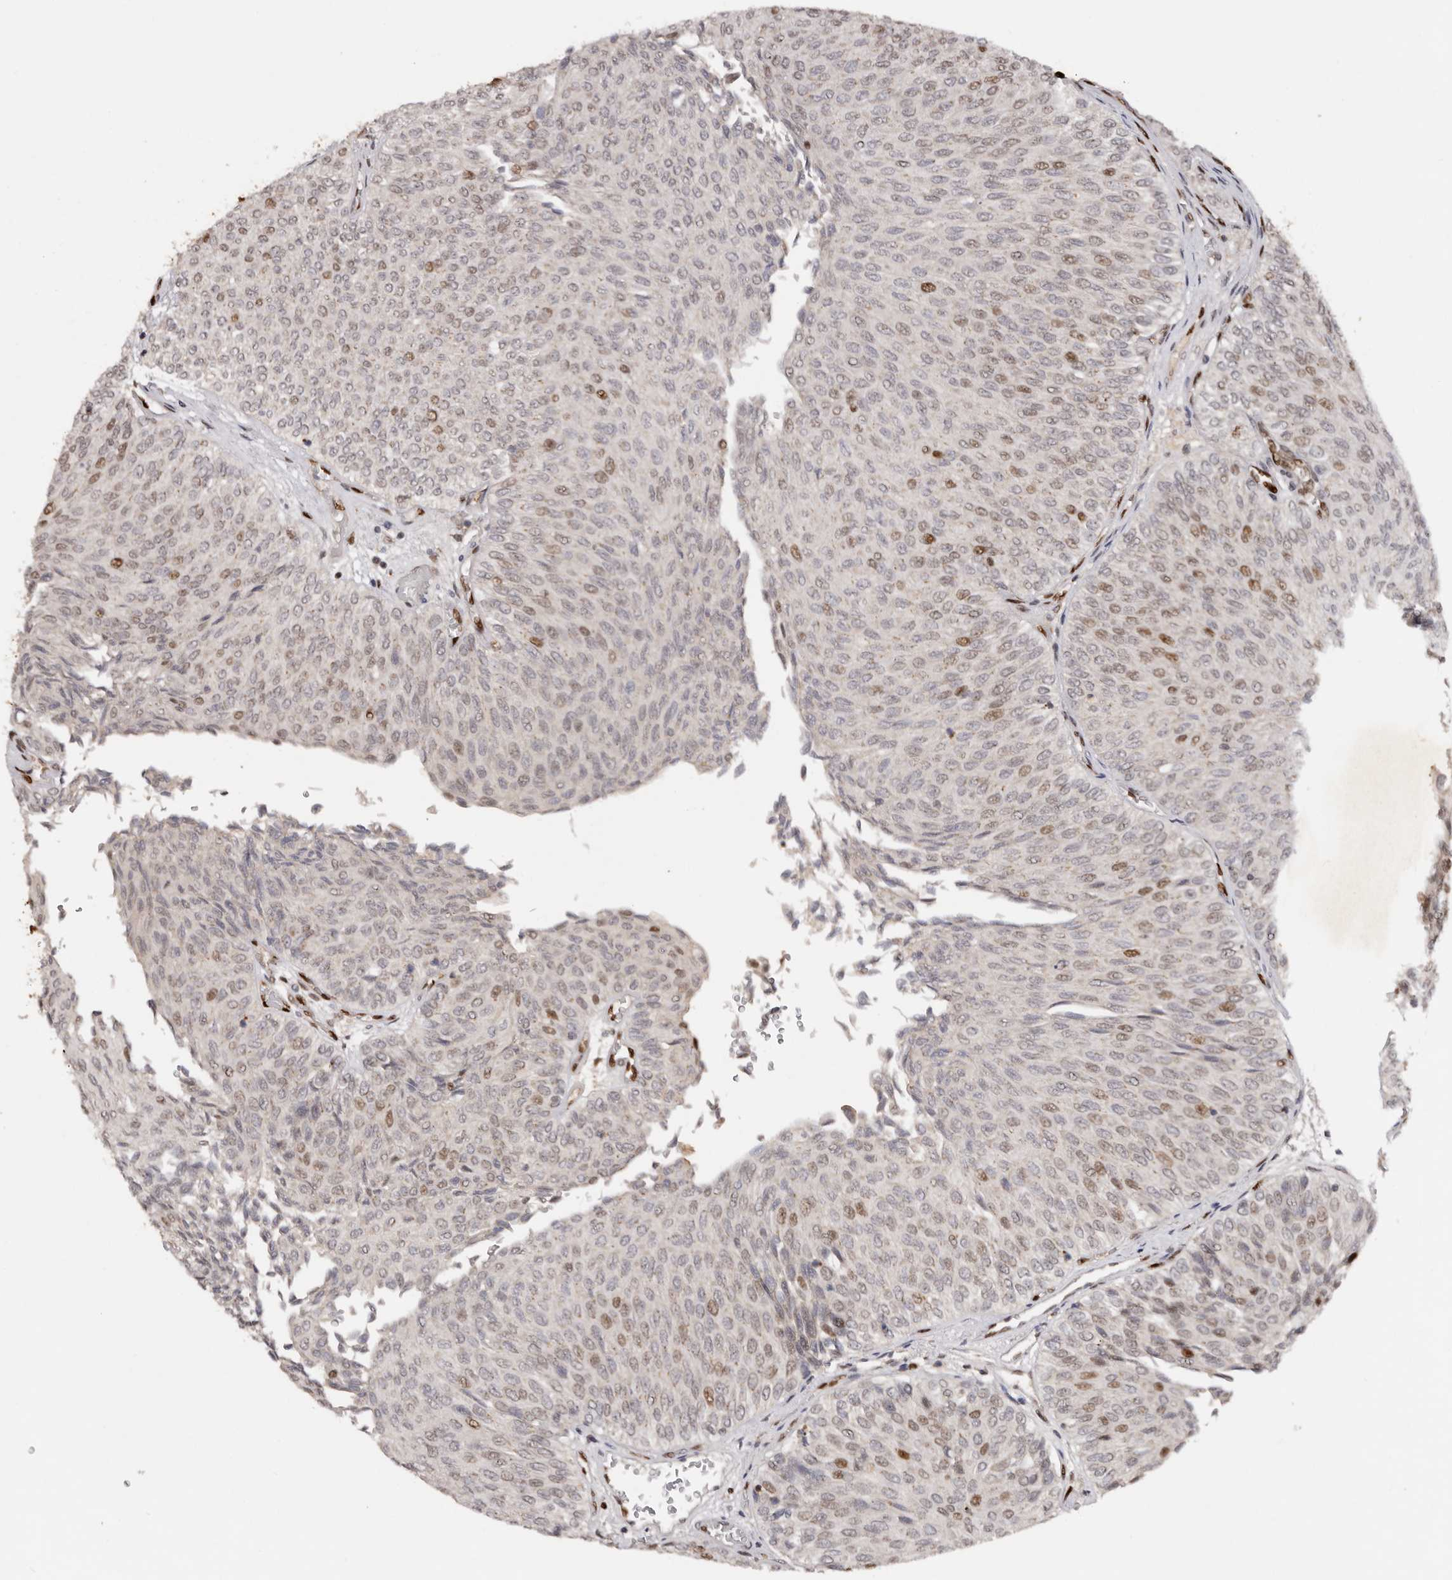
{"staining": {"intensity": "moderate", "quantity": "<25%", "location": "nuclear"}, "tissue": "urothelial cancer", "cell_type": "Tumor cells", "image_type": "cancer", "snomed": [{"axis": "morphology", "description": "Urothelial carcinoma, Low grade"}, {"axis": "topography", "description": "Urinary bladder"}], "caption": "IHC of human urothelial carcinoma (low-grade) shows low levels of moderate nuclear staining in approximately <25% of tumor cells.", "gene": "KLF7", "patient": {"sex": "male", "age": 78}}